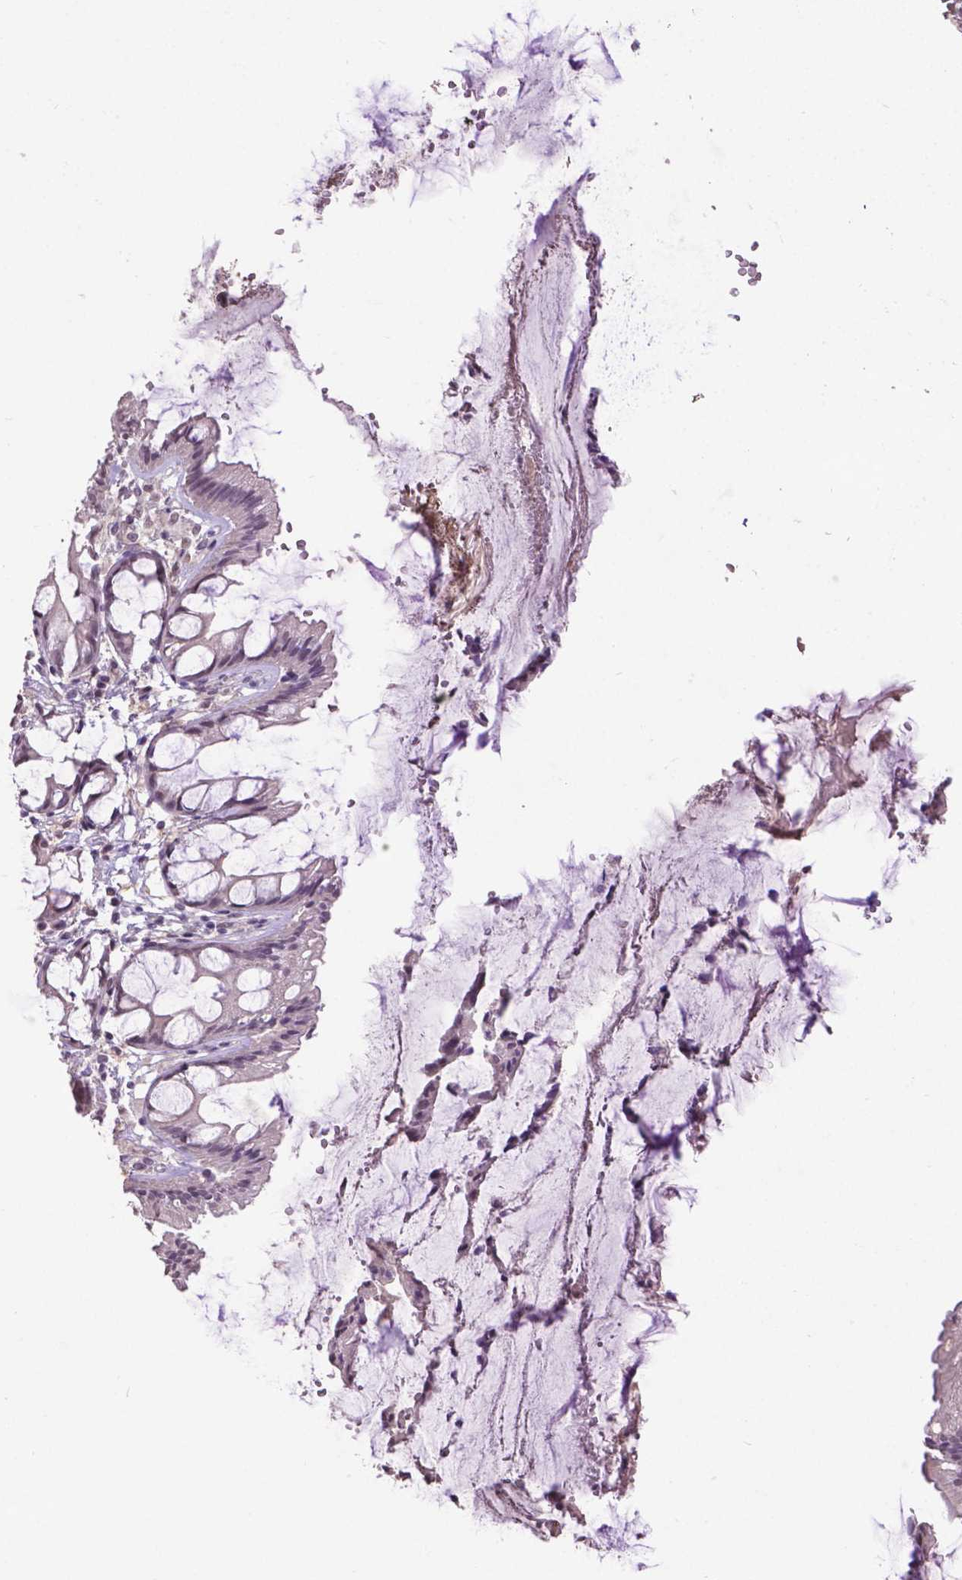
{"staining": {"intensity": "moderate", "quantity": "<25%", "location": "cytoplasmic/membranous"}, "tissue": "rectum", "cell_type": "Glandular cells", "image_type": "normal", "snomed": [{"axis": "morphology", "description": "Normal tissue, NOS"}, {"axis": "topography", "description": "Rectum"}], "caption": "Protein analysis of benign rectum reveals moderate cytoplasmic/membranous positivity in approximately <25% of glandular cells. (IHC, brightfield microscopy, high magnification).", "gene": "CPM", "patient": {"sex": "female", "age": 62}}